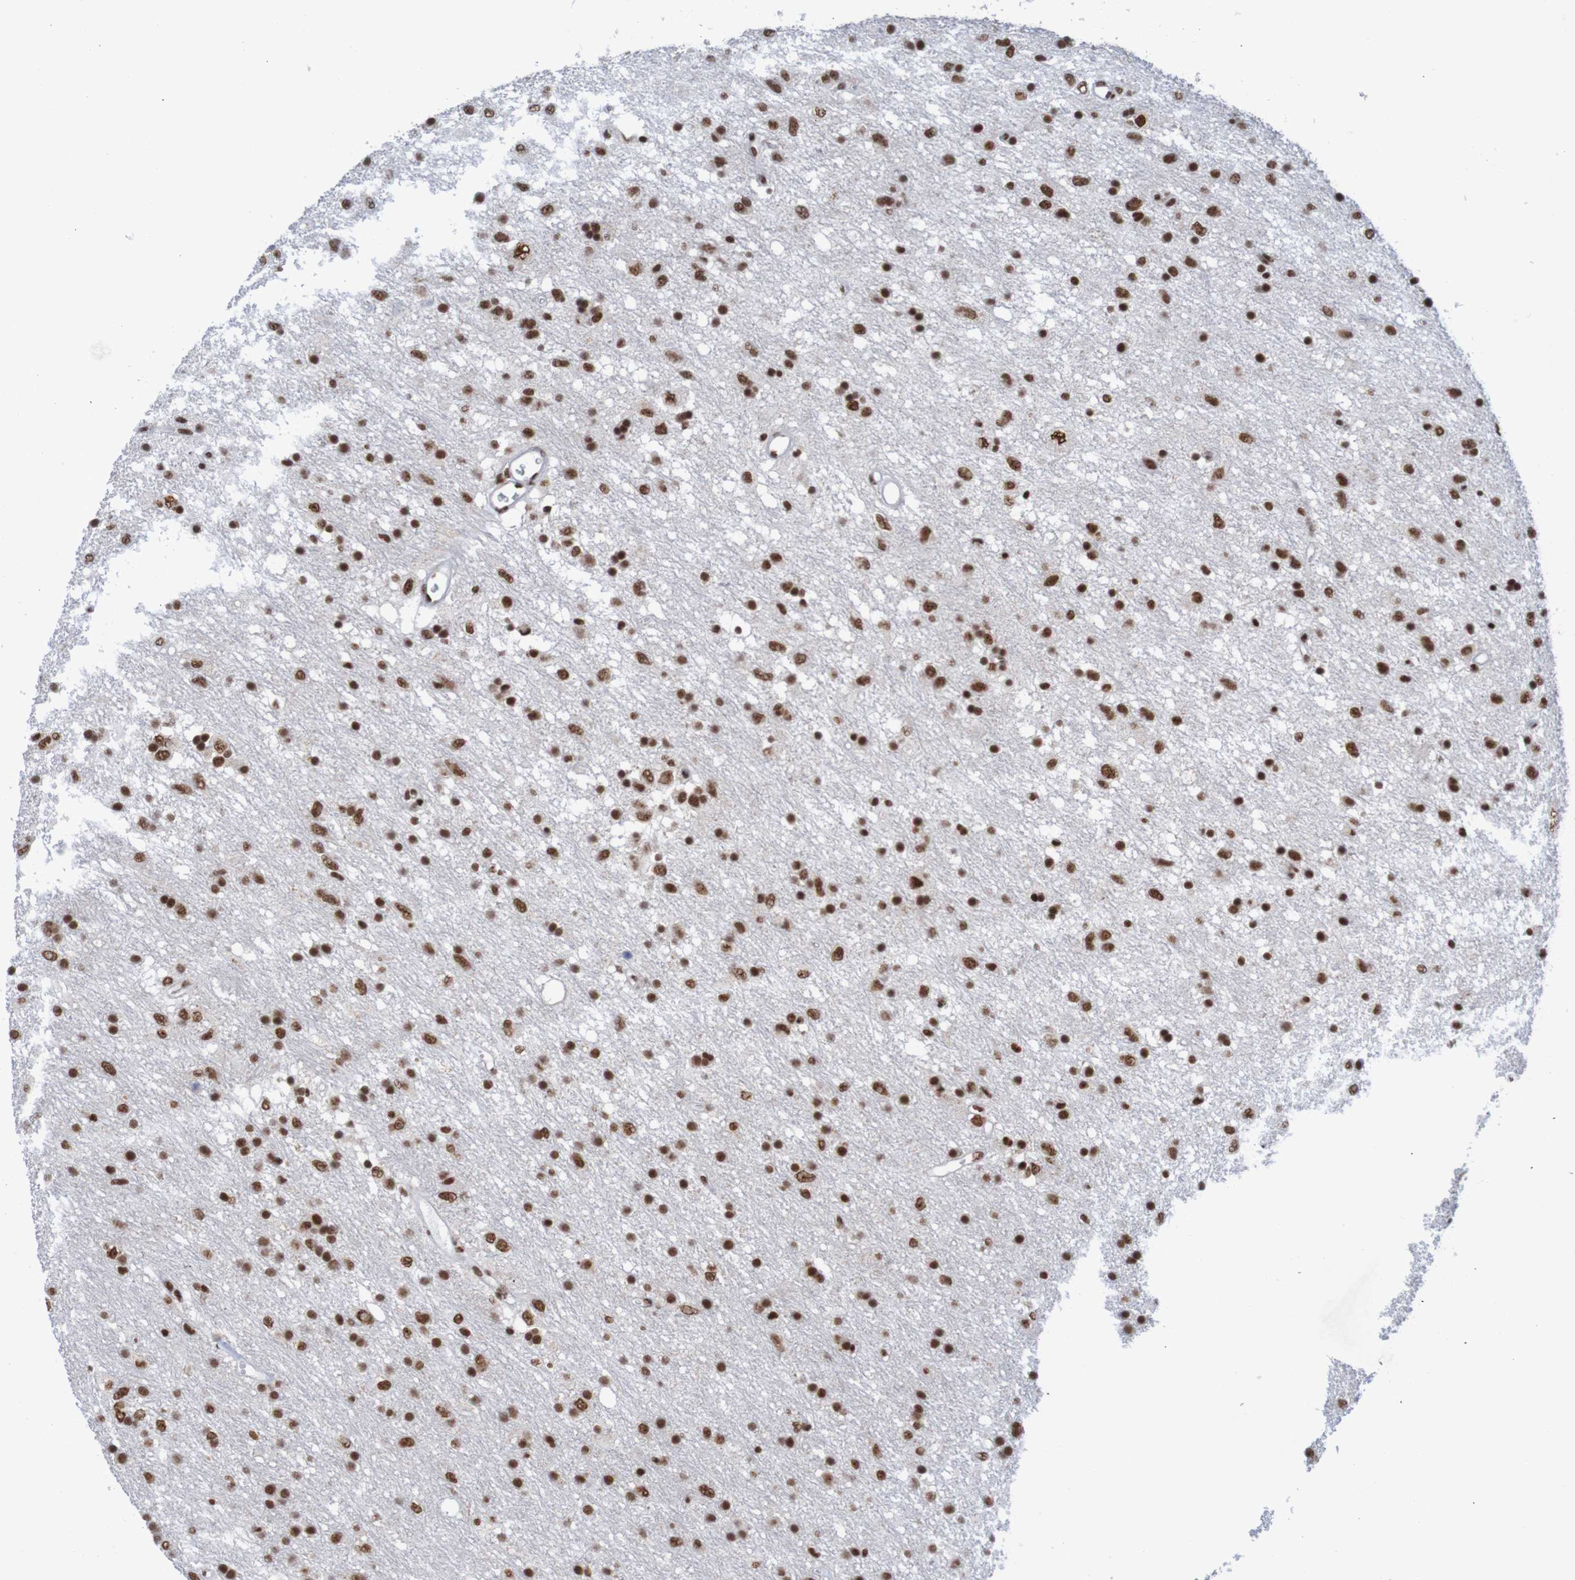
{"staining": {"intensity": "strong", "quantity": ">75%", "location": "nuclear"}, "tissue": "glioma", "cell_type": "Tumor cells", "image_type": "cancer", "snomed": [{"axis": "morphology", "description": "Glioma, malignant, Low grade"}, {"axis": "topography", "description": "Brain"}], "caption": "Brown immunohistochemical staining in human glioma reveals strong nuclear expression in about >75% of tumor cells.", "gene": "THRAP3", "patient": {"sex": "male", "age": 77}}